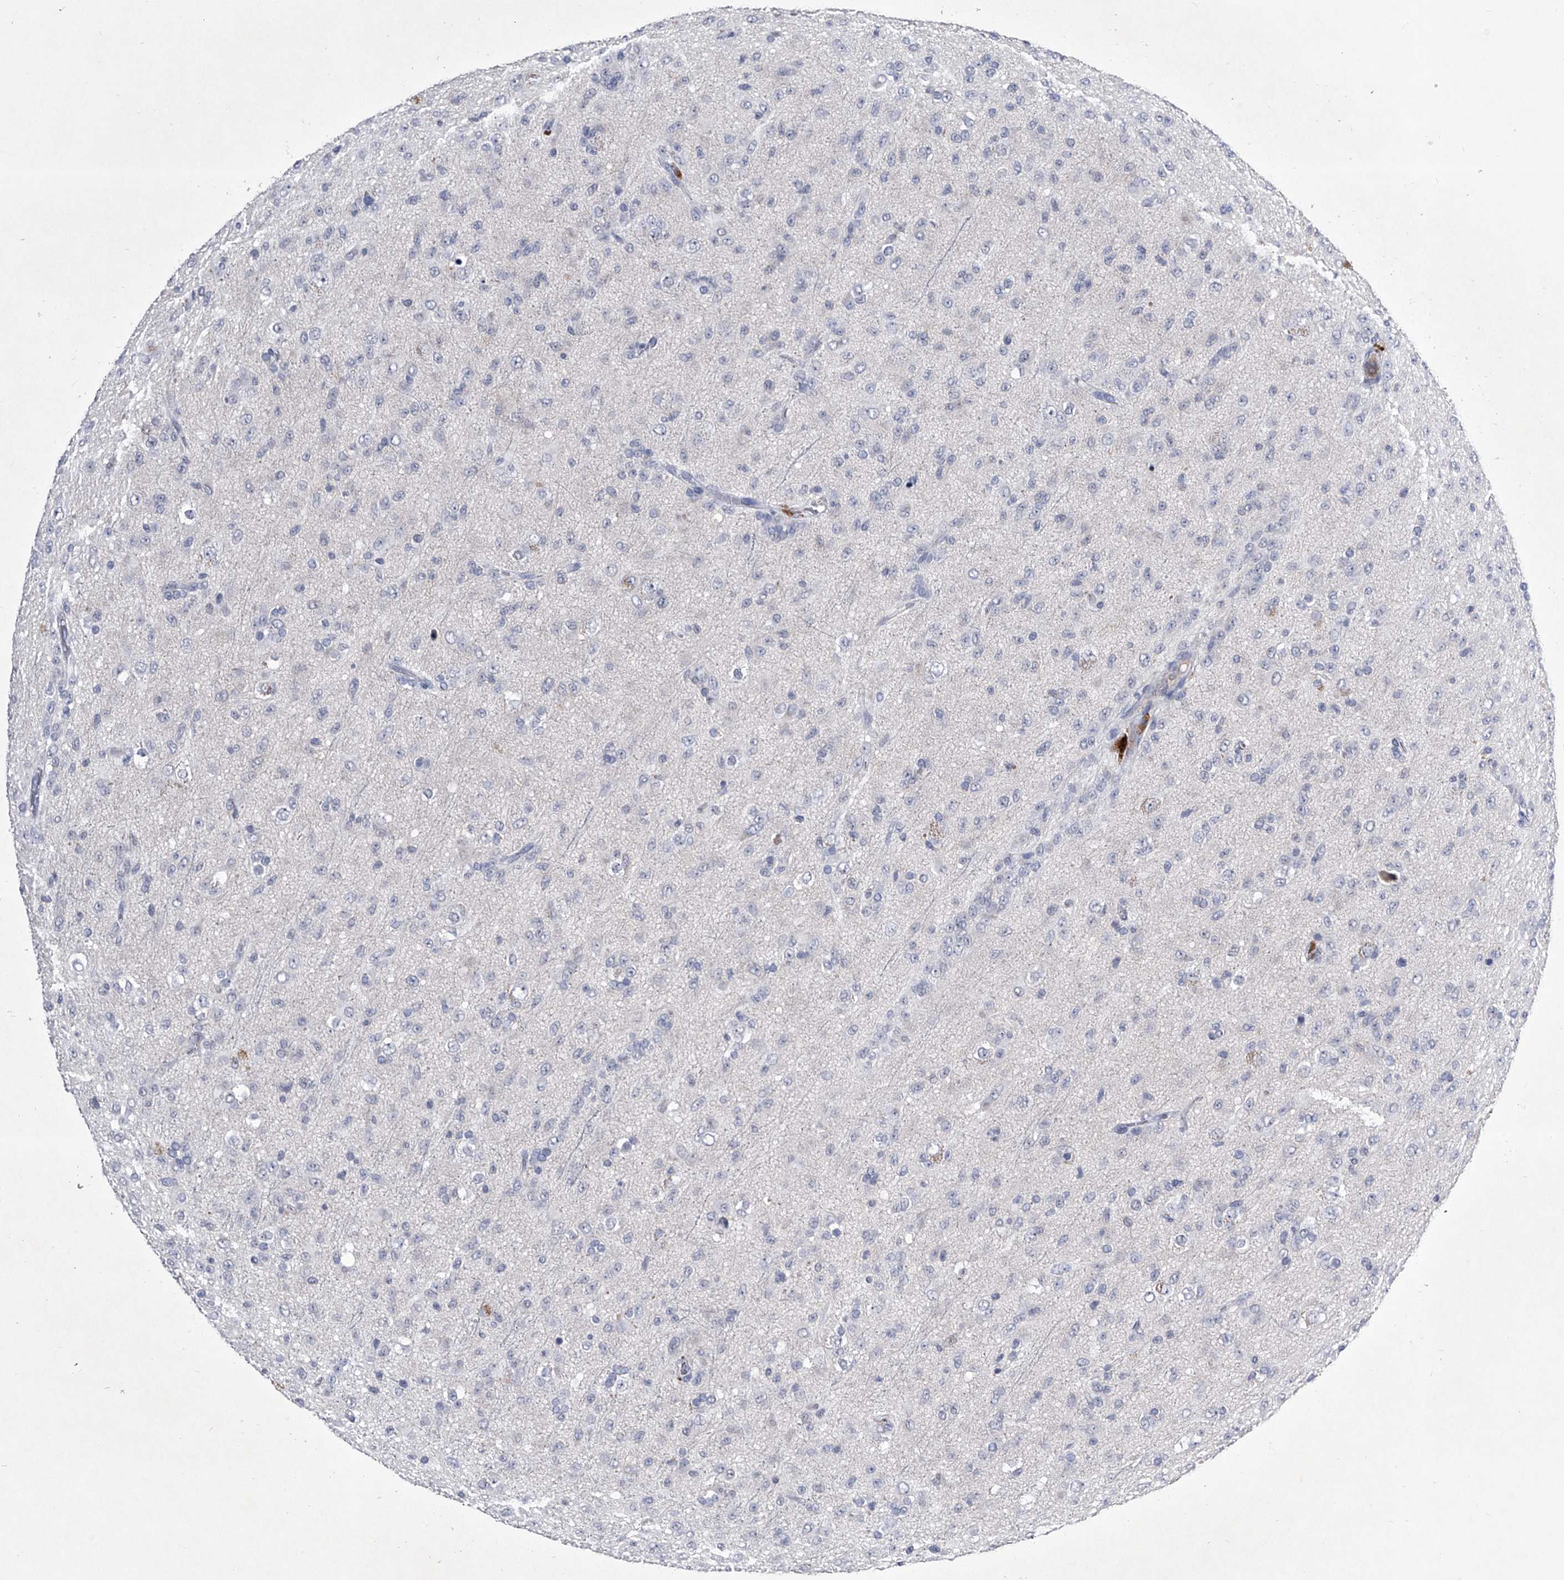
{"staining": {"intensity": "negative", "quantity": "none", "location": "none"}, "tissue": "glioma", "cell_type": "Tumor cells", "image_type": "cancer", "snomed": [{"axis": "morphology", "description": "Glioma, malignant, Low grade"}, {"axis": "topography", "description": "Brain"}], "caption": "Tumor cells show no significant staining in glioma. The staining is performed using DAB brown chromogen with nuclei counter-stained in using hematoxylin.", "gene": "CRISP2", "patient": {"sex": "male", "age": 65}}